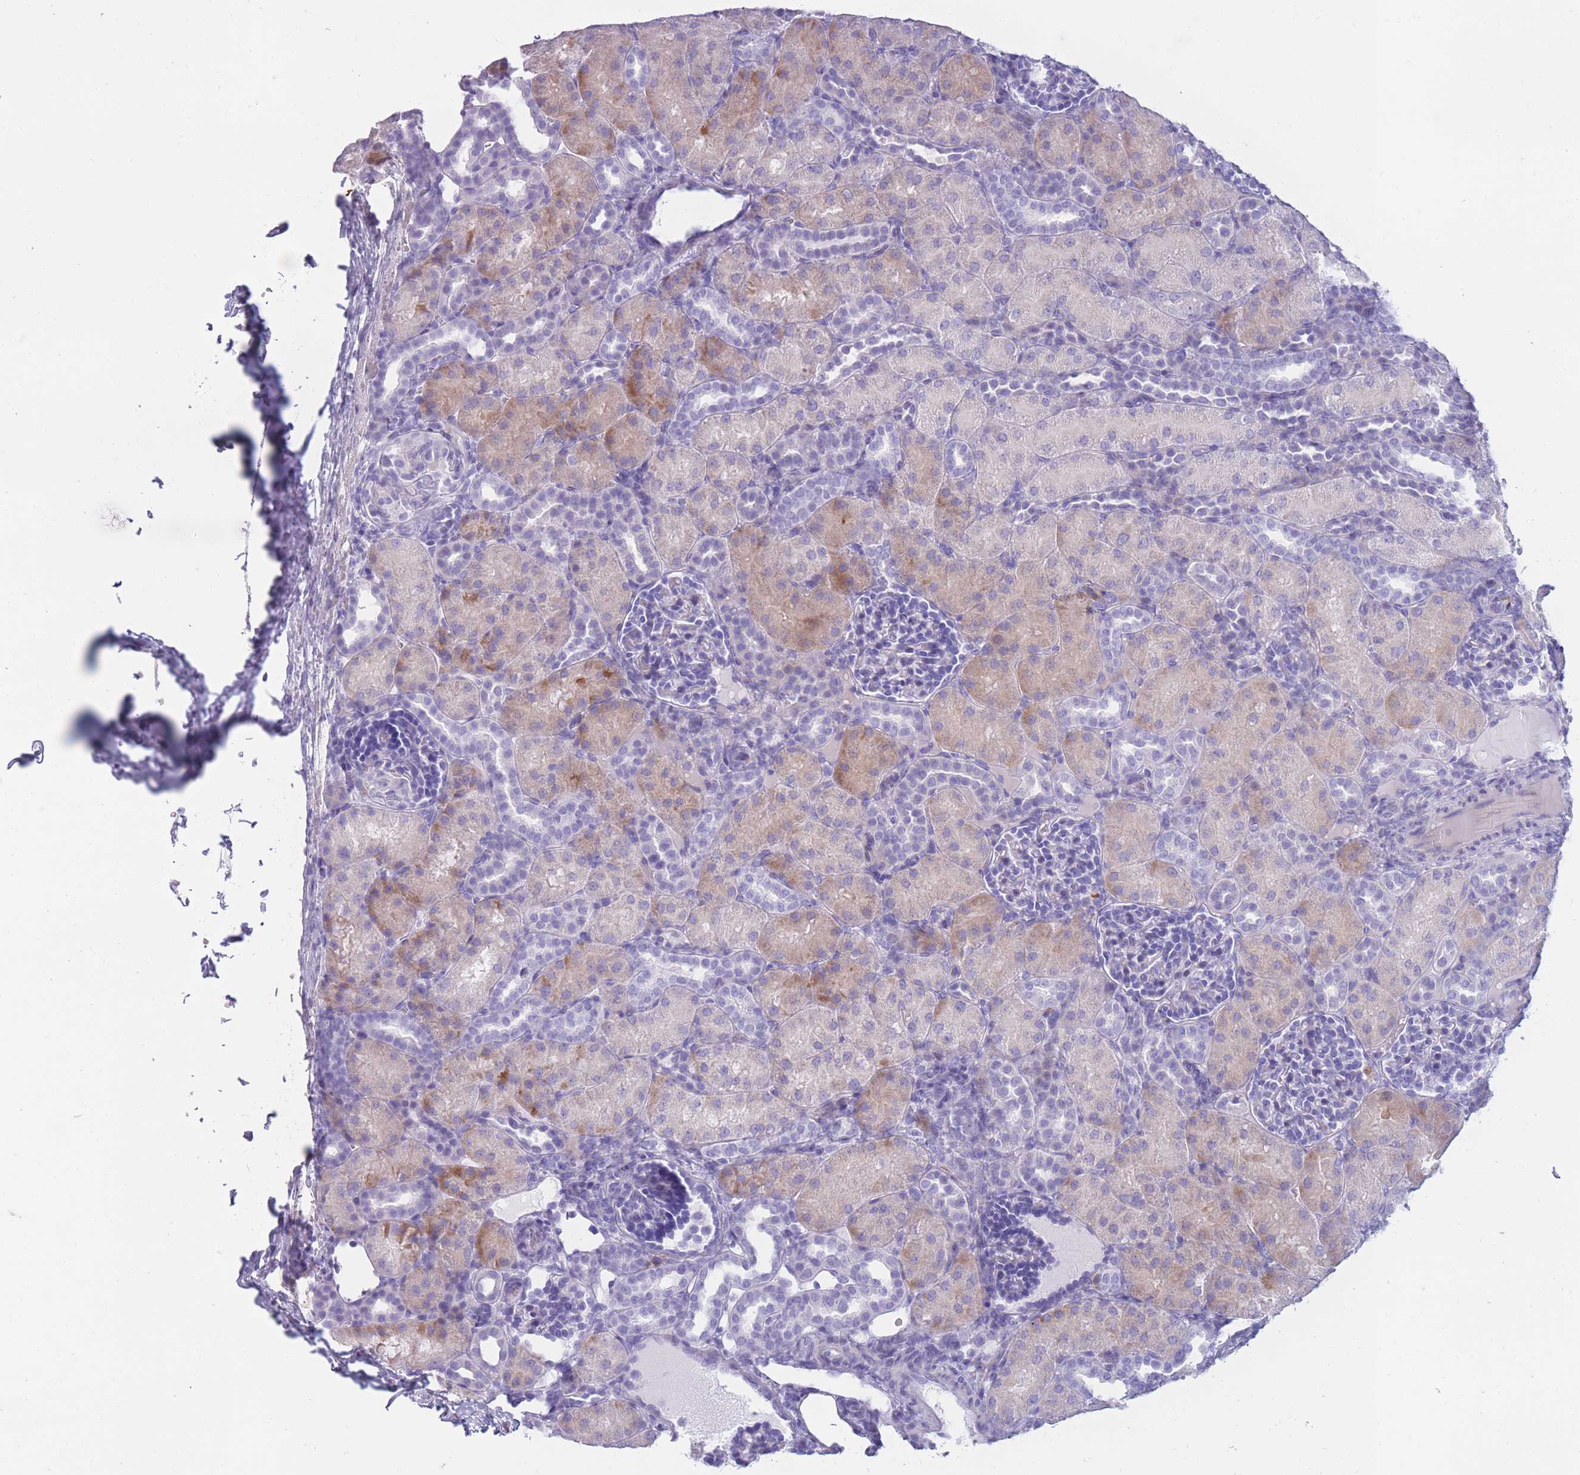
{"staining": {"intensity": "negative", "quantity": "none", "location": "none"}, "tissue": "kidney", "cell_type": "Cells in glomeruli", "image_type": "normal", "snomed": [{"axis": "morphology", "description": "Normal tissue, NOS"}, {"axis": "topography", "description": "Kidney"}], "caption": "Protein analysis of normal kidney displays no significant staining in cells in glomeruli. (DAB immunohistochemistry (IHC) with hematoxylin counter stain).", "gene": "COL27A1", "patient": {"sex": "male", "age": 1}}